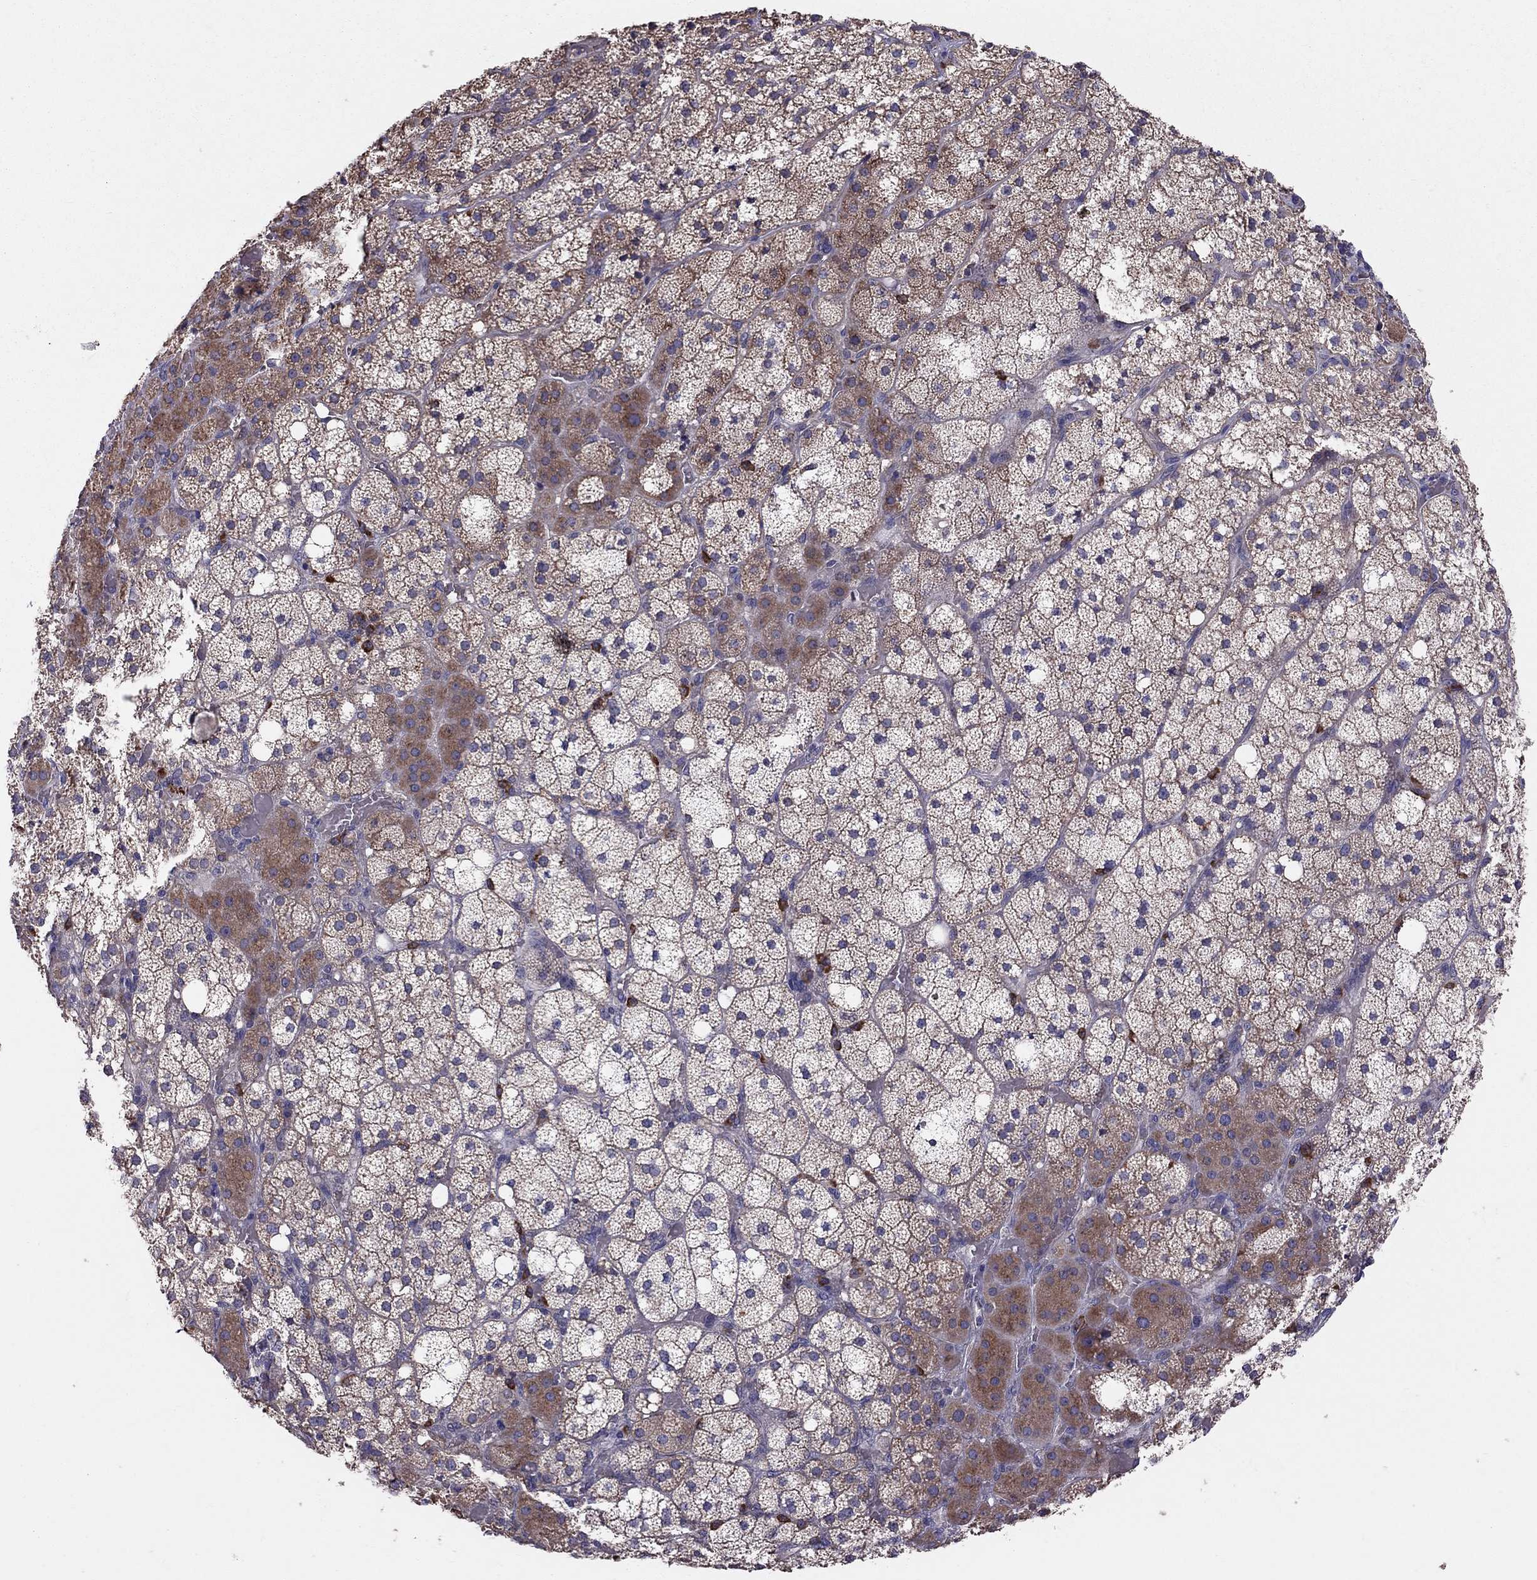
{"staining": {"intensity": "strong", "quantity": "<25%", "location": "cytoplasmic/membranous"}, "tissue": "adrenal gland", "cell_type": "Glandular cells", "image_type": "normal", "snomed": [{"axis": "morphology", "description": "Normal tissue, NOS"}, {"axis": "topography", "description": "Adrenal gland"}], "caption": "IHC micrograph of unremarkable human adrenal gland stained for a protein (brown), which exhibits medium levels of strong cytoplasmic/membranous expression in approximately <25% of glandular cells.", "gene": "PIK3CG", "patient": {"sex": "male", "age": 53}}